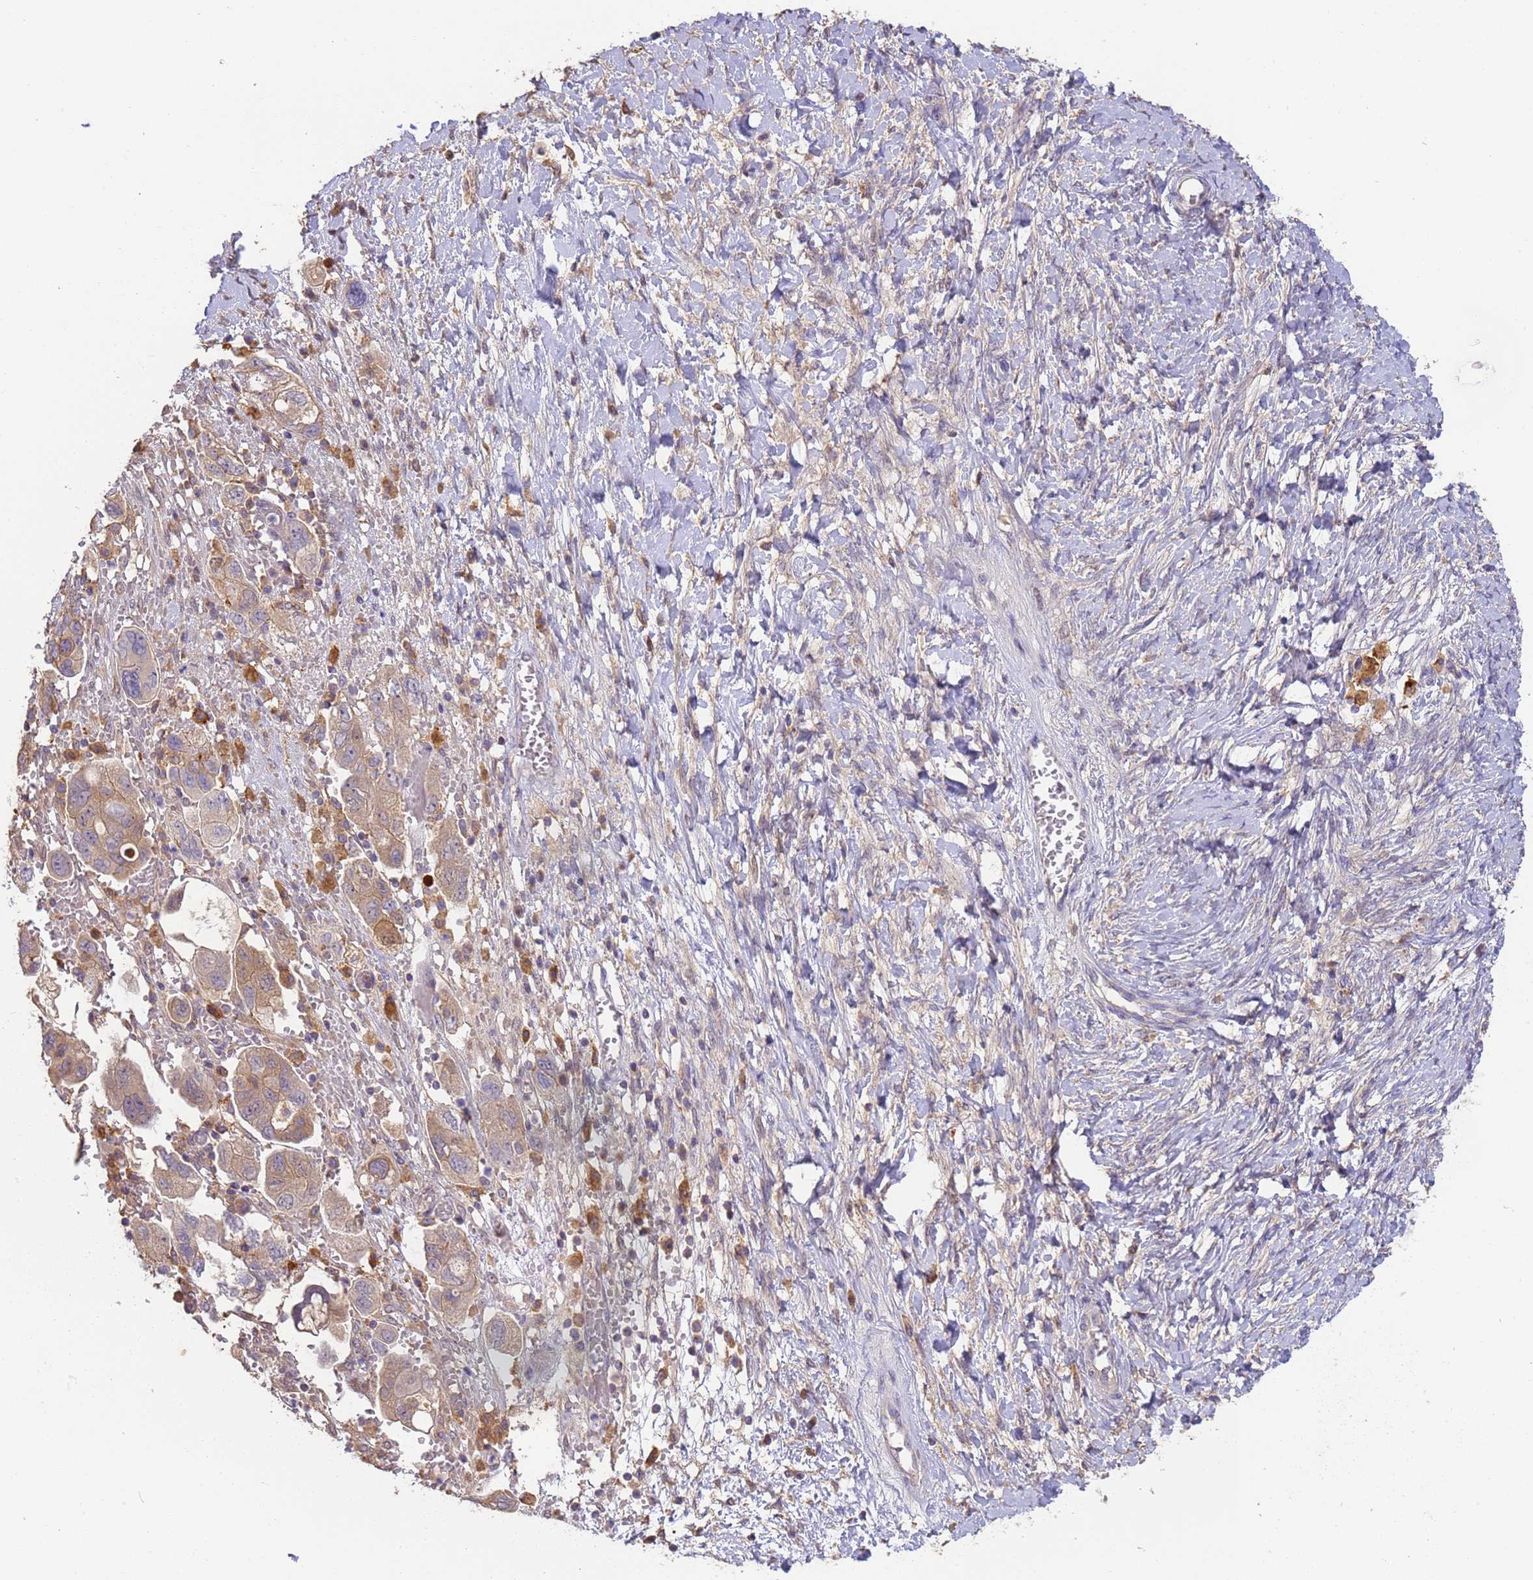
{"staining": {"intensity": "weak", "quantity": "25%-75%", "location": "cytoplasmic/membranous"}, "tissue": "ovarian cancer", "cell_type": "Tumor cells", "image_type": "cancer", "snomed": [{"axis": "morphology", "description": "Carcinoma, NOS"}, {"axis": "morphology", "description": "Cystadenocarcinoma, serous, NOS"}, {"axis": "topography", "description": "Ovary"}], "caption": "Protein staining of serous cystadenocarcinoma (ovarian) tissue shows weak cytoplasmic/membranous positivity in about 25%-75% of tumor cells.", "gene": "M6PR", "patient": {"sex": "female", "age": 69}}